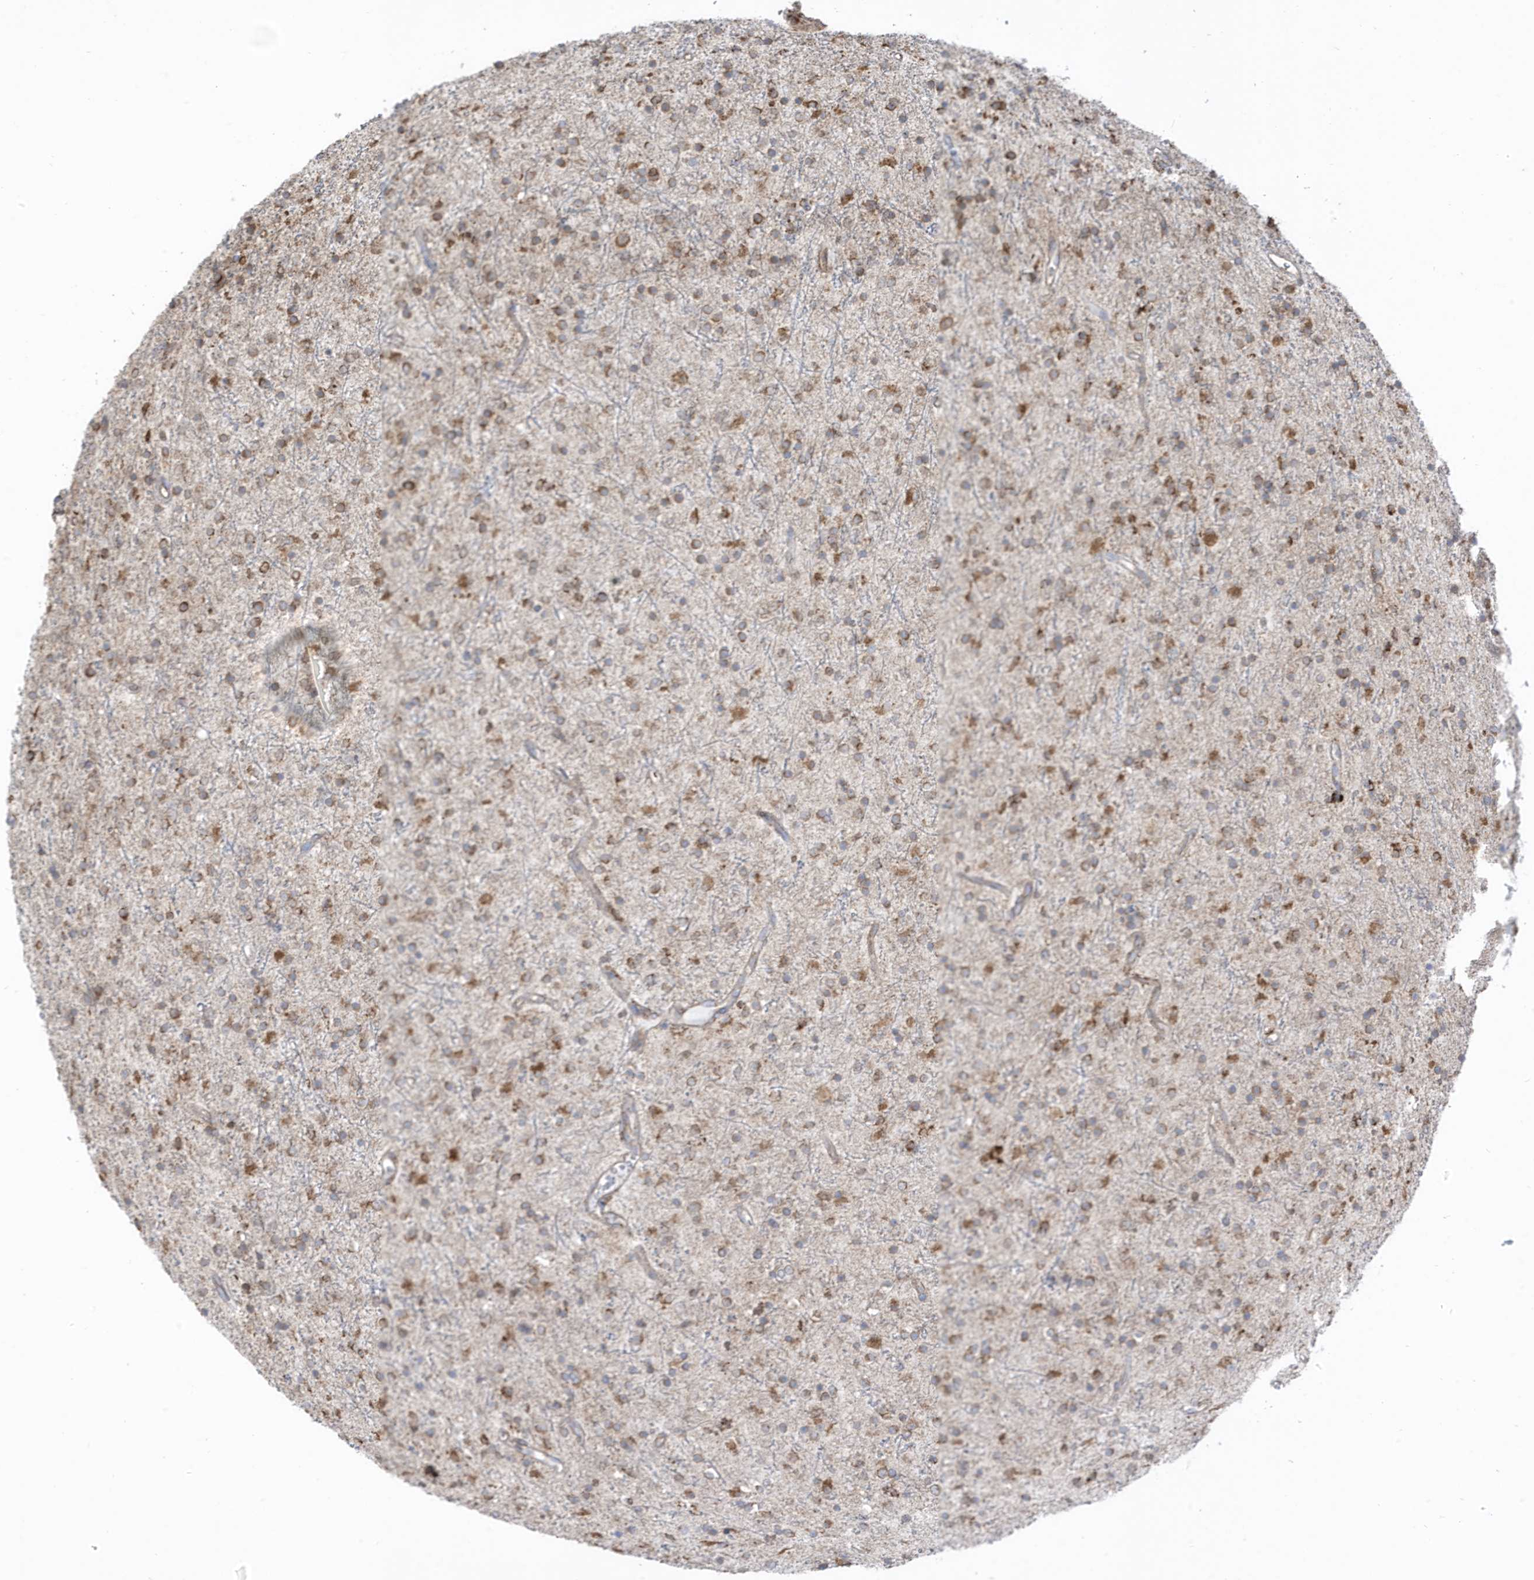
{"staining": {"intensity": "moderate", "quantity": "25%-75%", "location": "cytoplasmic/membranous"}, "tissue": "glioma", "cell_type": "Tumor cells", "image_type": "cancer", "snomed": [{"axis": "morphology", "description": "Glioma, malignant, High grade"}, {"axis": "topography", "description": "Brain"}], "caption": "Malignant glioma (high-grade) was stained to show a protein in brown. There is medium levels of moderate cytoplasmic/membranous staining in approximately 25%-75% of tumor cells.", "gene": "PDIA6", "patient": {"sex": "male", "age": 34}}